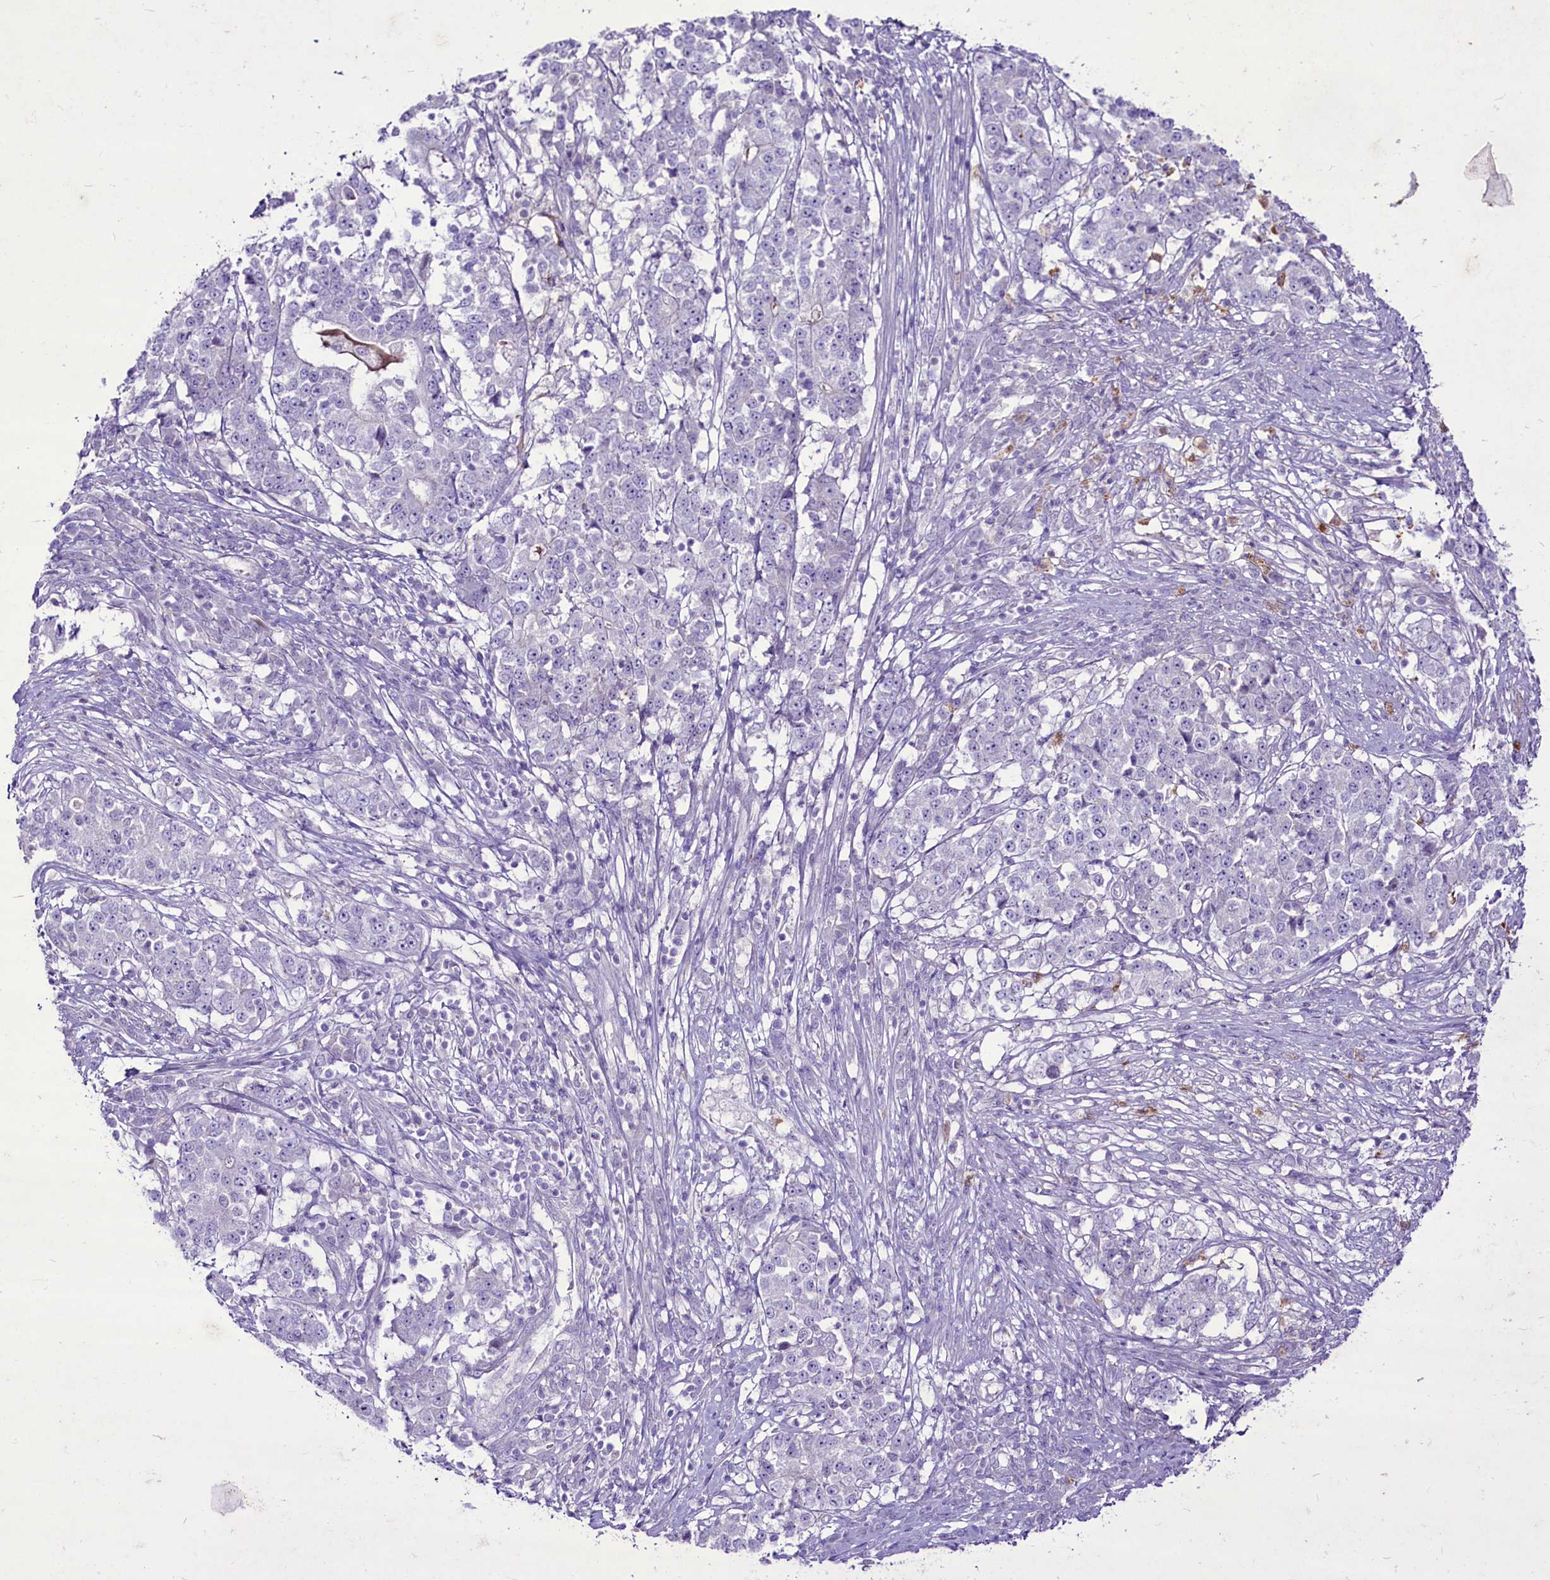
{"staining": {"intensity": "negative", "quantity": "none", "location": "none"}, "tissue": "stomach cancer", "cell_type": "Tumor cells", "image_type": "cancer", "snomed": [{"axis": "morphology", "description": "Adenocarcinoma, NOS"}, {"axis": "topography", "description": "Stomach"}], "caption": "Tumor cells show no significant protein staining in stomach cancer (adenocarcinoma). The staining was performed using DAB to visualize the protein expression in brown, while the nuclei were stained in blue with hematoxylin (Magnification: 20x).", "gene": "FAM209B", "patient": {"sex": "male", "age": 59}}